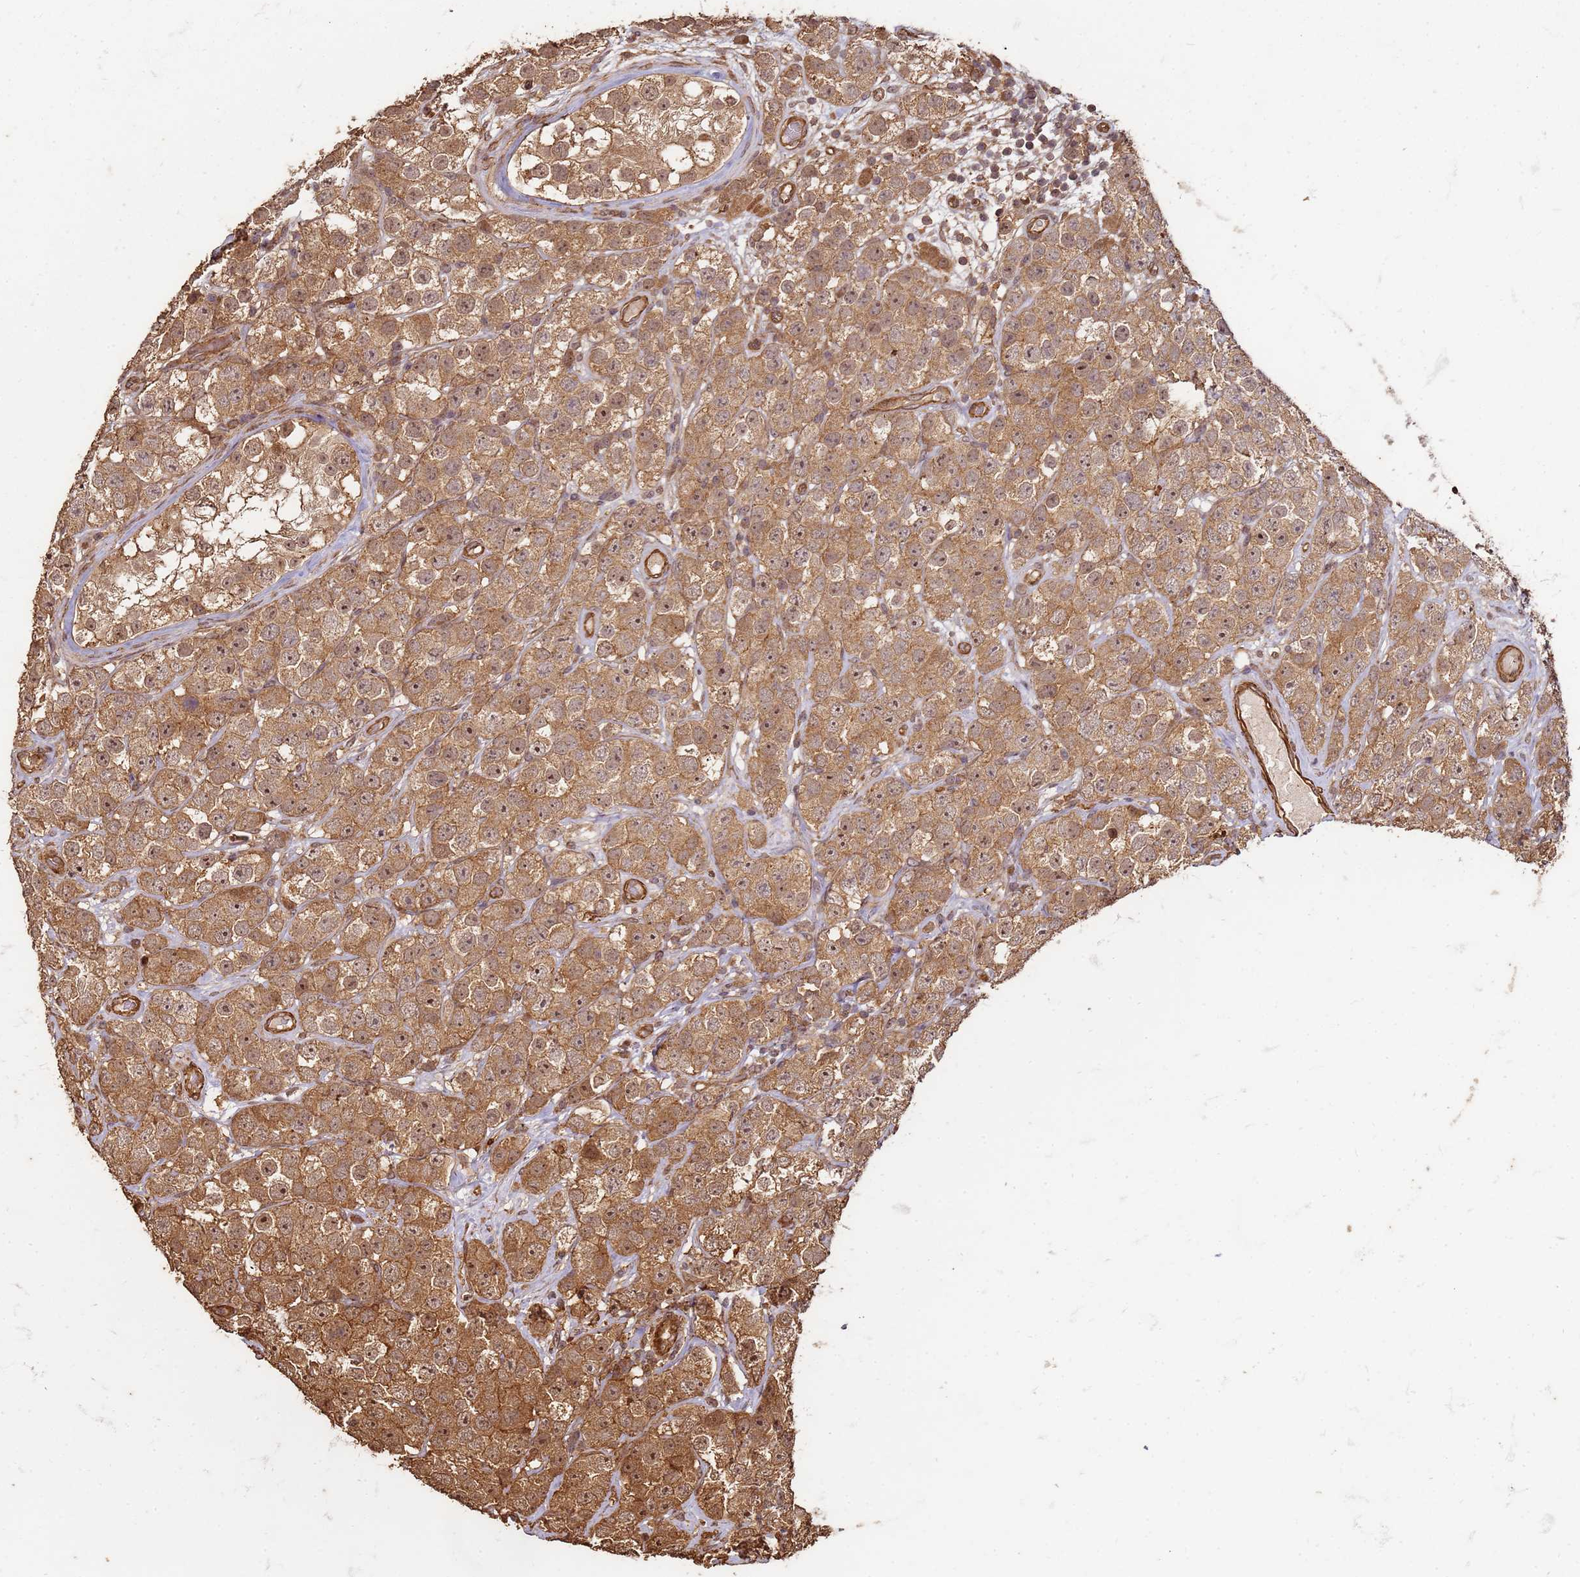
{"staining": {"intensity": "moderate", "quantity": ">75%", "location": "cytoplasmic/membranous,nuclear"}, "tissue": "testis cancer", "cell_type": "Tumor cells", "image_type": "cancer", "snomed": [{"axis": "morphology", "description": "Seminoma, NOS"}, {"axis": "topography", "description": "Testis"}], "caption": "Moderate cytoplasmic/membranous and nuclear positivity is present in about >75% of tumor cells in testis seminoma.", "gene": "KIF26A", "patient": {"sex": "male", "age": 28}}